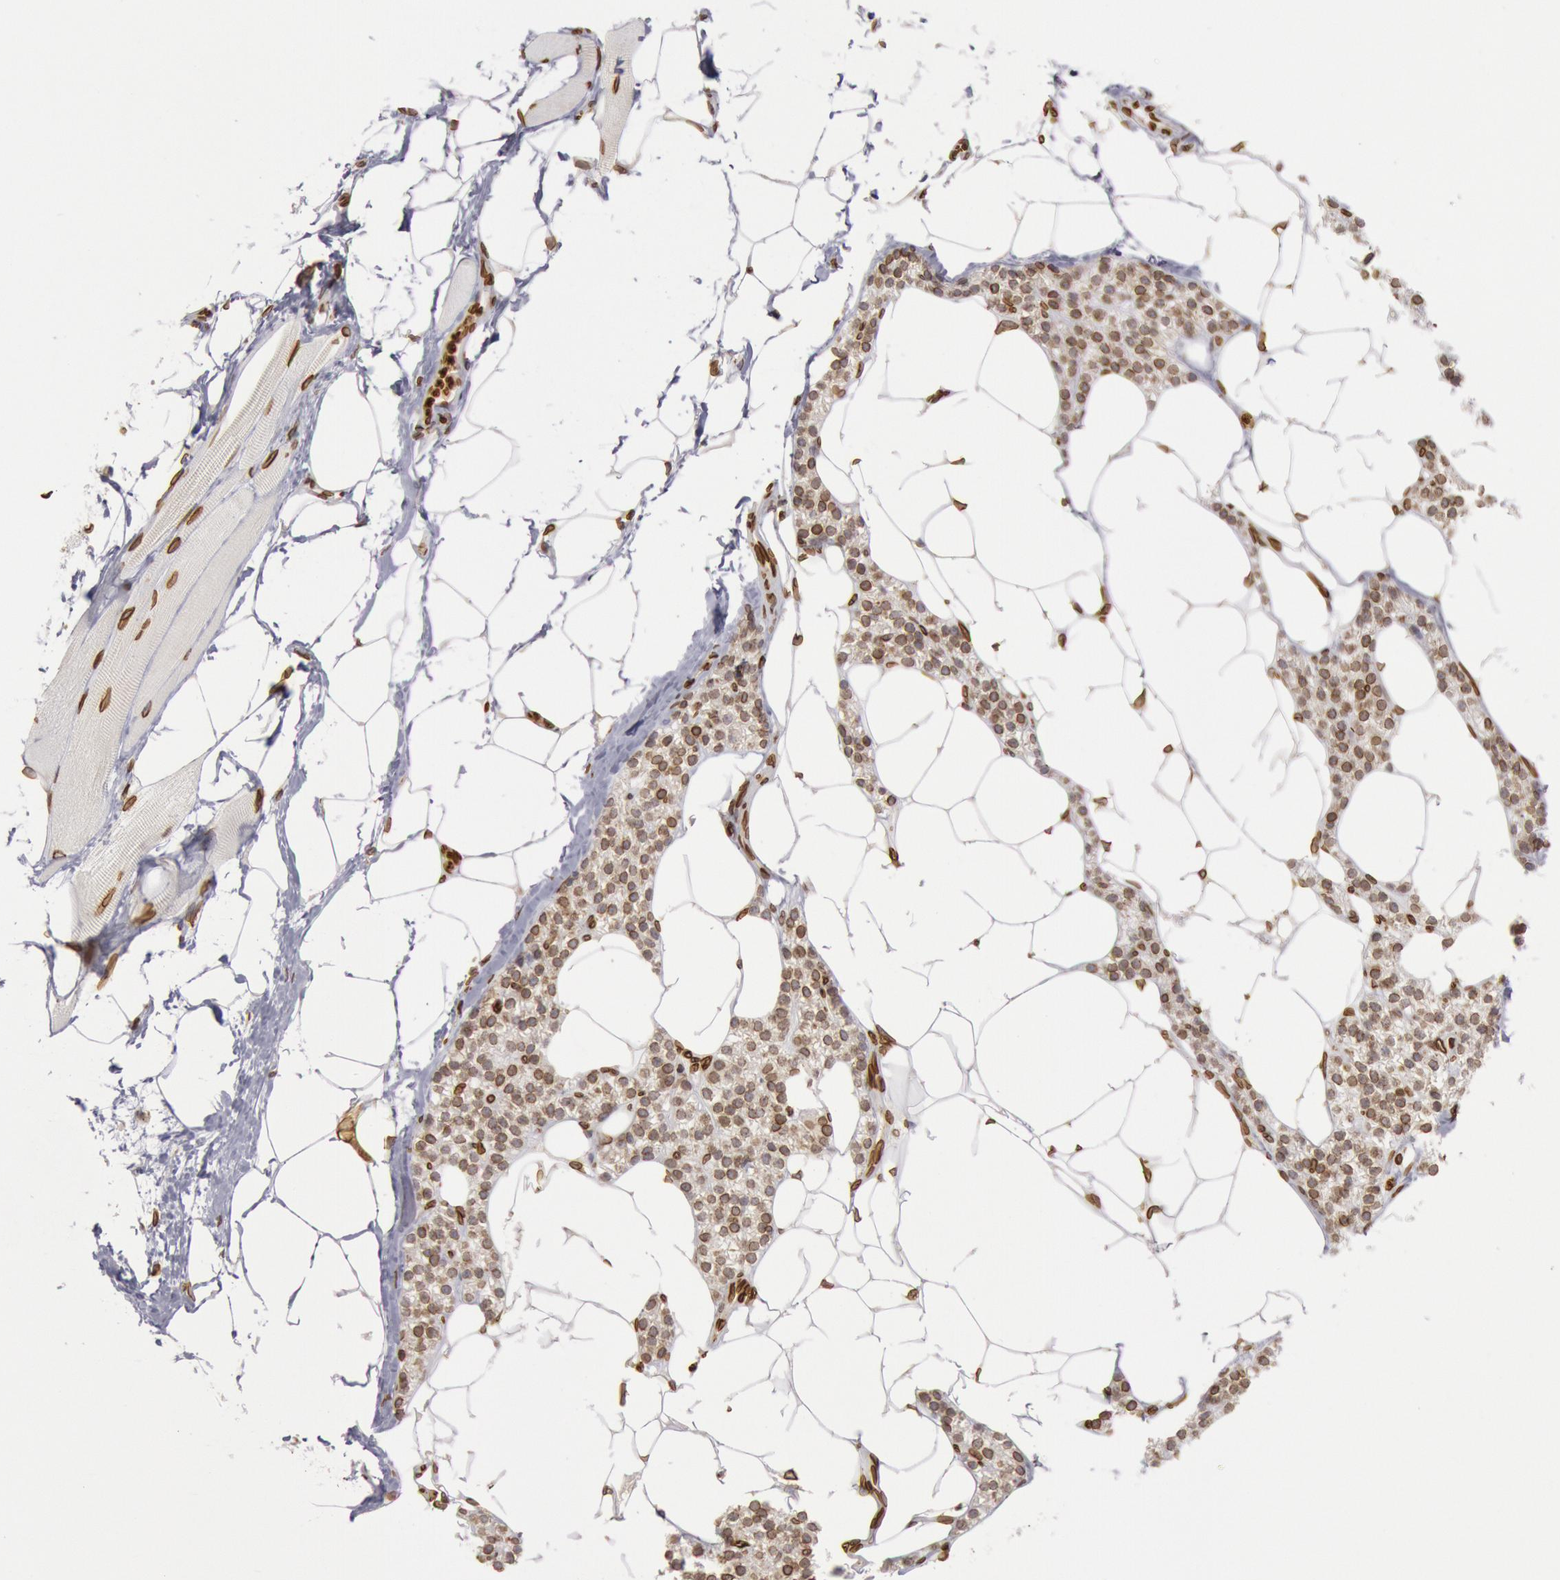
{"staining": {"intensity": "strong", "quantity": ">75%", "location": "nuclear"}, "tissue": "skeletal muscle", "cell_type": "Myocytes", "image_type": "normal", "snomed": [{"axis": "morphology", "description": "Normal tissue, NOS"}, {"axis": "topography", "description": "Skeletal muscle"}, {"axis": "topography", "description": "Parathyroid gland"}], "caption": "About >75% of myocytes in unremarkable human skeletal muscle show strong nuclear protein expression as visualized by brown immunohistochemical staining.", "gene": "SUN2", "patient": {"sex": "female", "age": 37}}